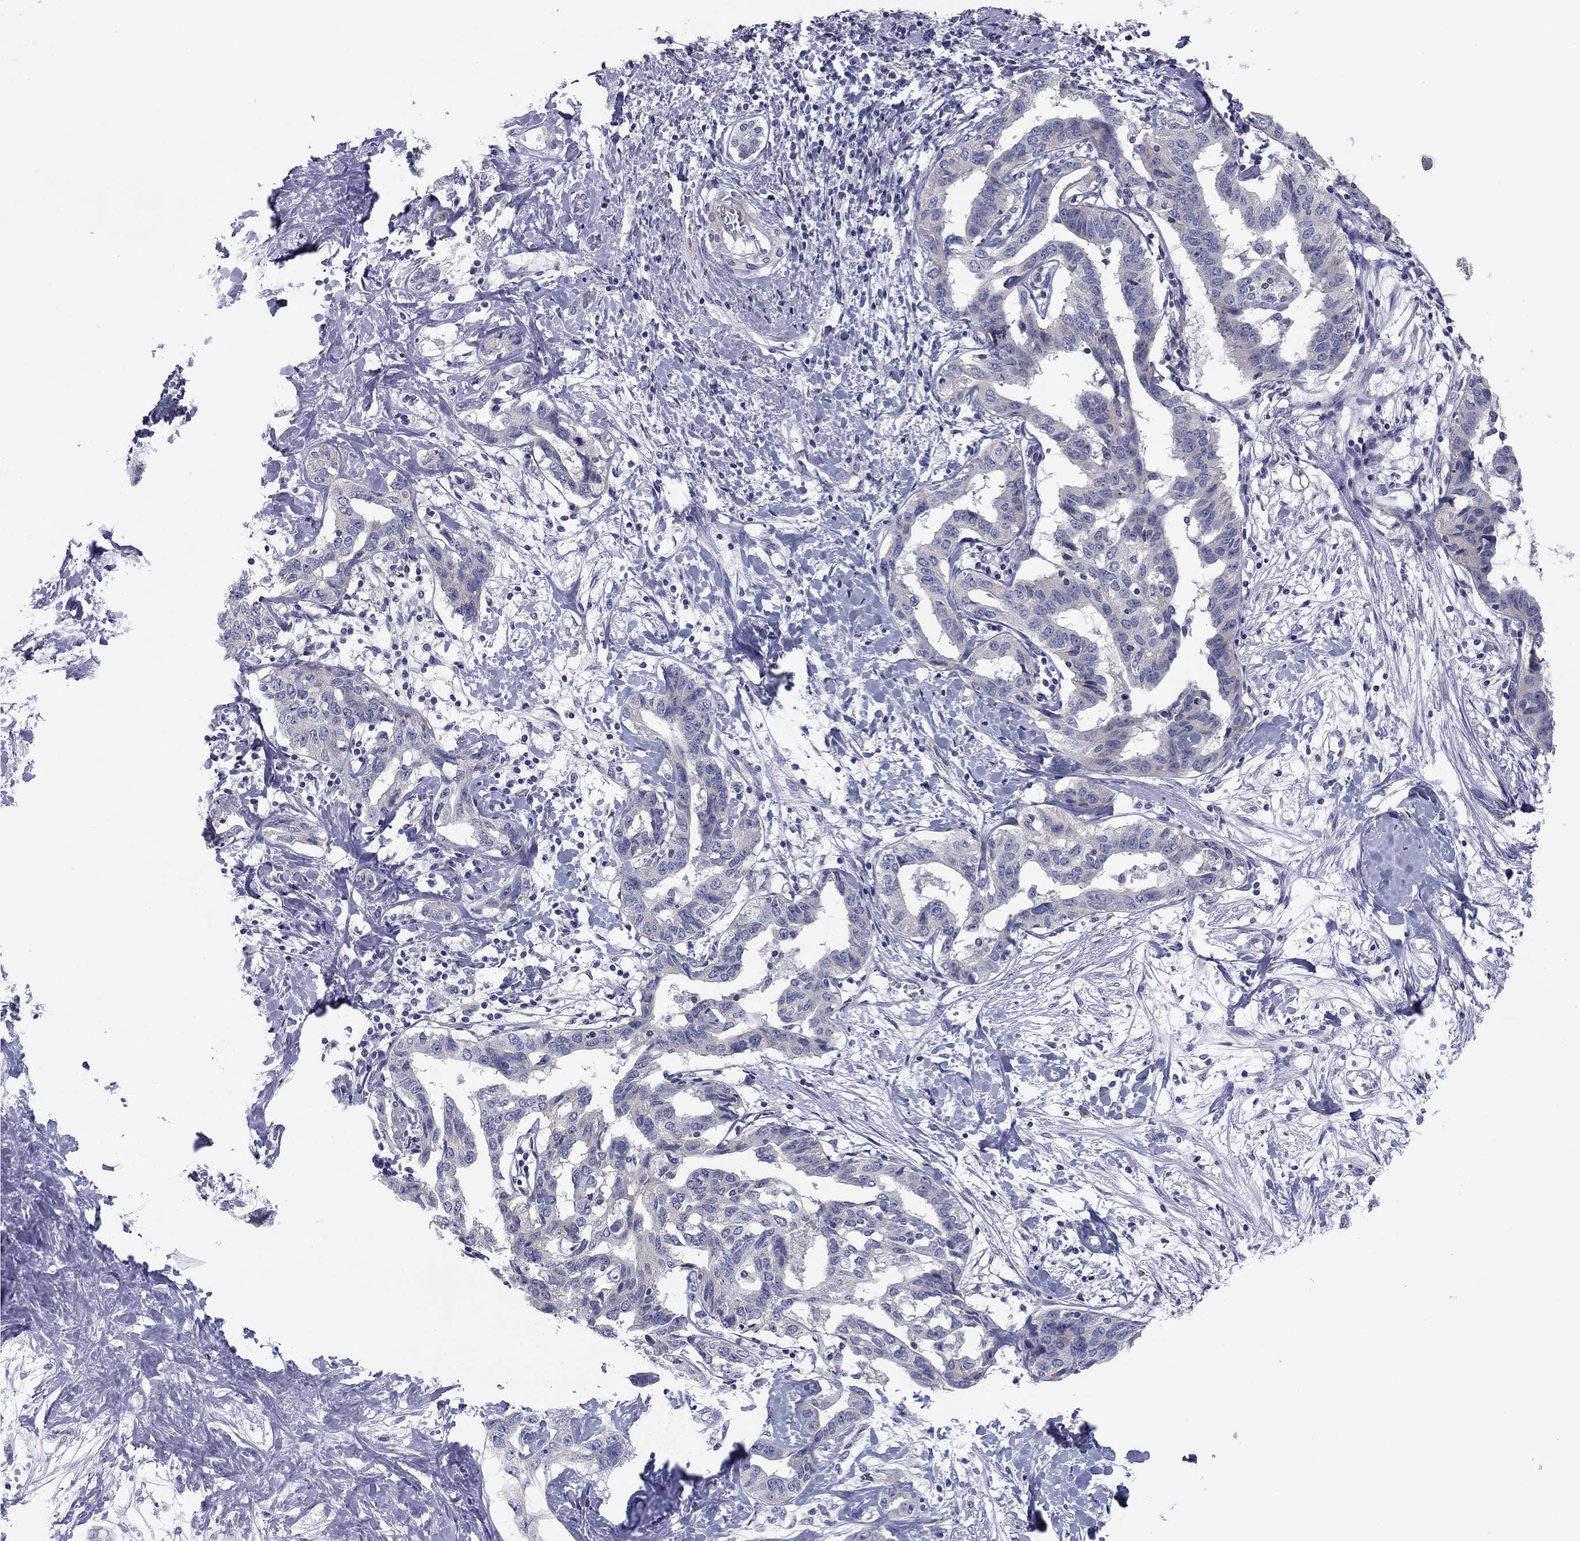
{"staining": {"intensity": "negative", "quantity": "none", "location": "none"}, "tissue": "liver cancer", "cell_type": "Tumor cells", "image_type": "cancer", "snomed": [{"axis": "morphology", "description": "Cholangiocarcinoma"}, {"axis": "topography", "description": "Liver"}], "caption": "Immunohistochemistry micrograph of human liver cholangiocarcinoma stained for a protein (brown), which exhibits no expression in tumor cells.", "gene": "SEPTIN3", "patient": {"sex": "male", "age": 59}}